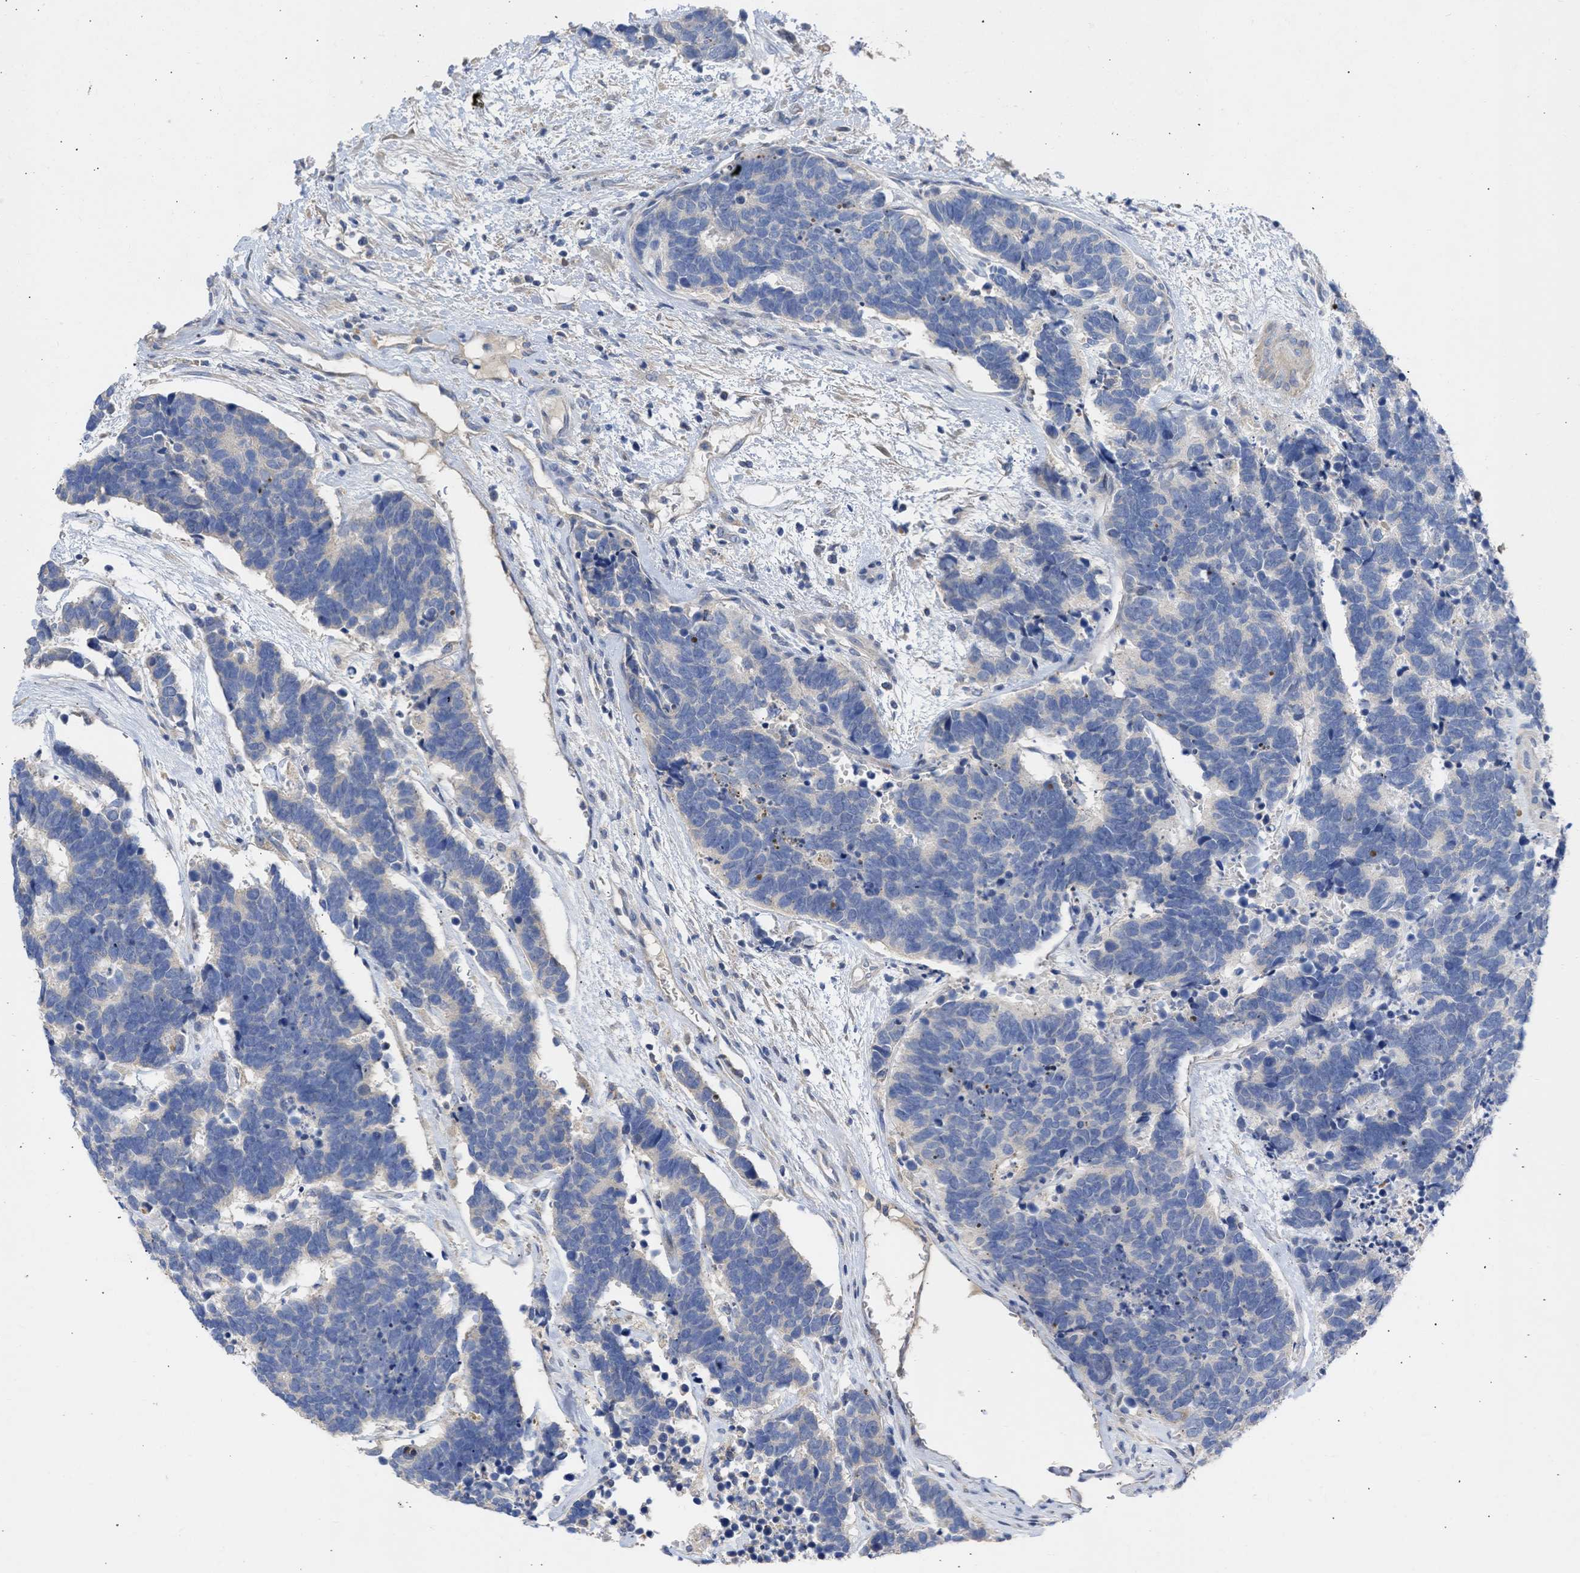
{"staining": {"intensity": "negative", "quantity": "none", "location": "none"}, "tissue": "carcinoid", "cell_type": "Tumor cells", "image_type": "cancer", "snomed": [{"axis": "morphology", "description": "Carcinoma, NOS"}, {"axis": "morphology", "description": "Carcinoid, malignant, NOS"}, {"axis": "topography", "description": "Urinary bladder"}], "caption": "Histopathology image shows no significant protein staining in tumor cells of carcinoid.", "gene": "ARHGEF4", "patient": {"sex": "male", "age": 57}}